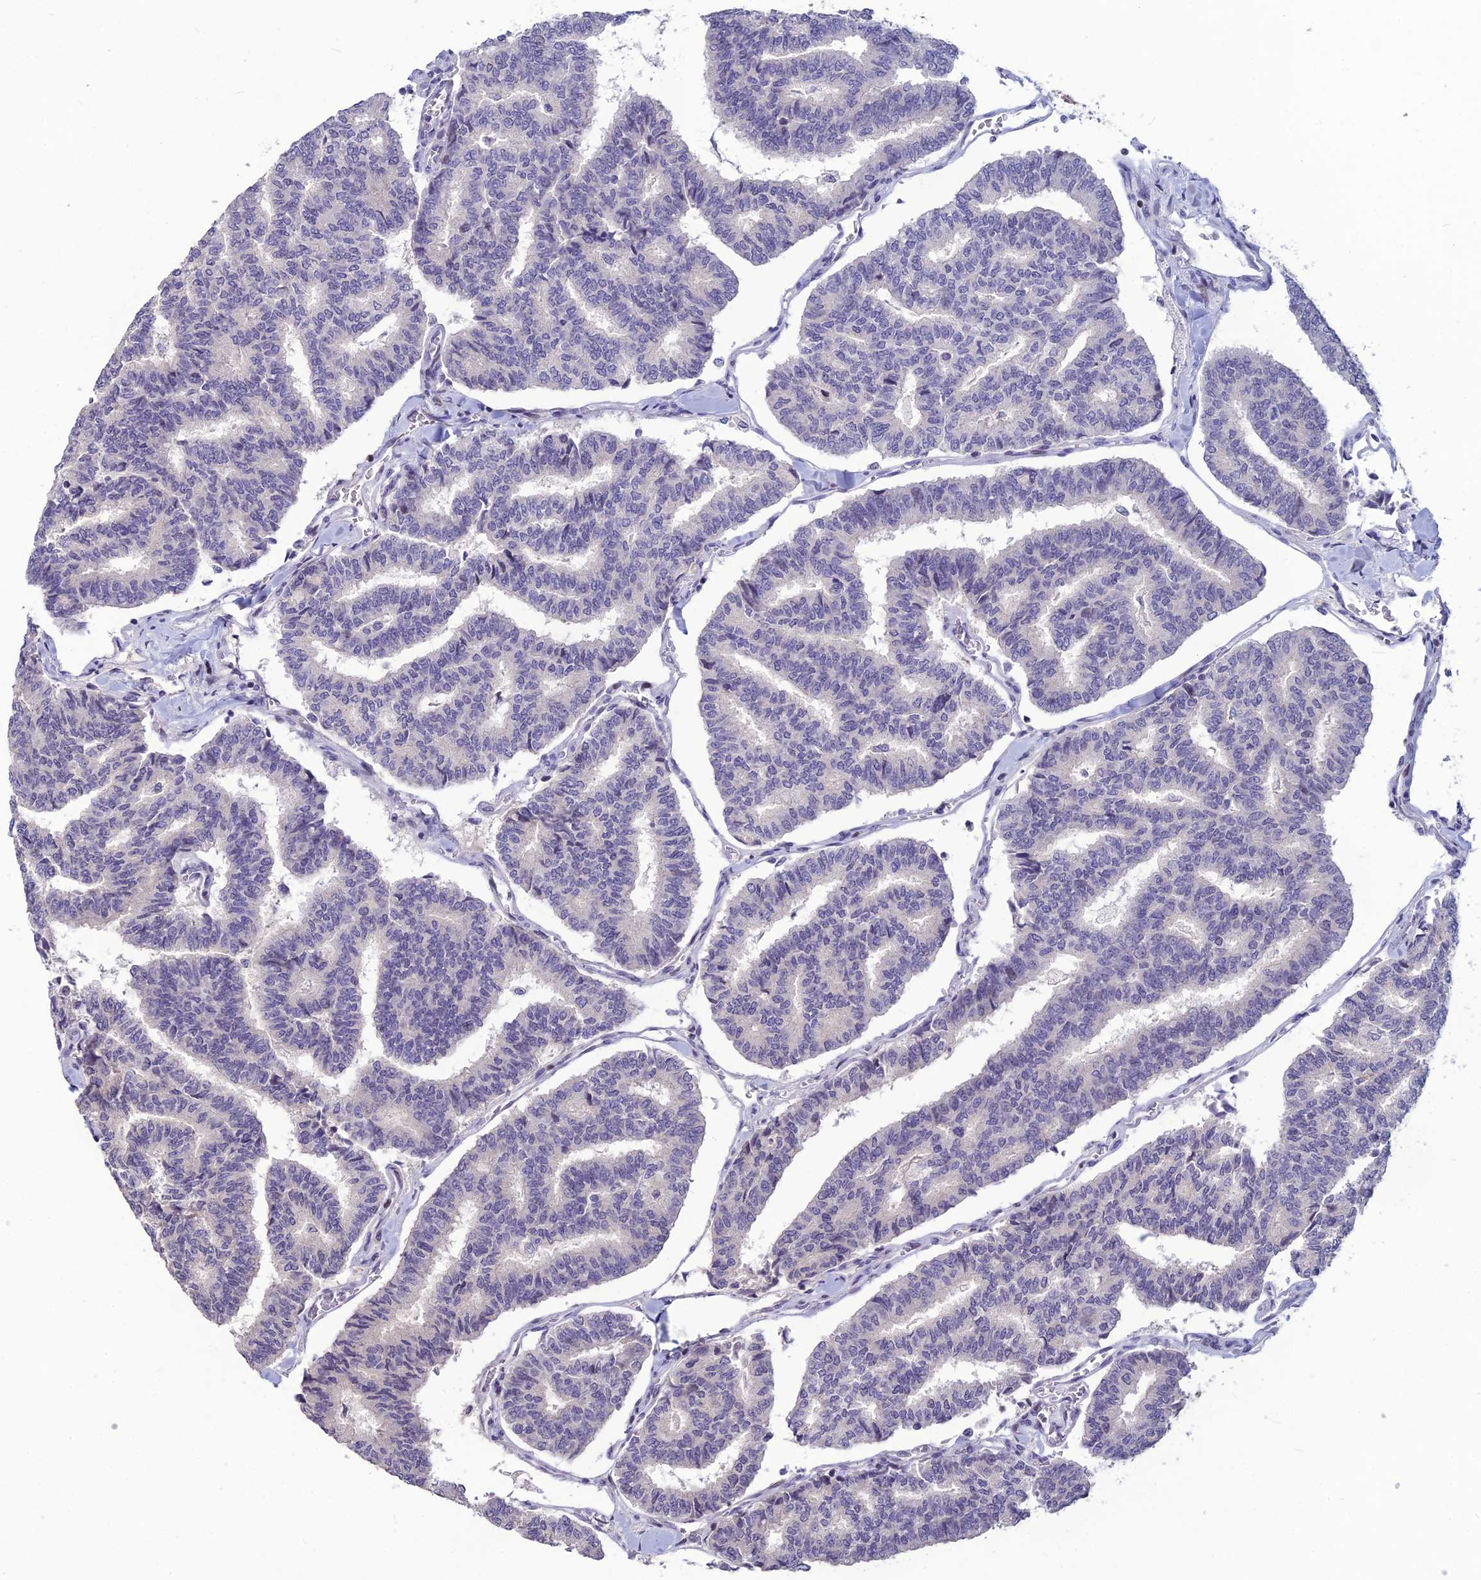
{"staining": {"intensity": "negative", "quantity": "none", "location": "none"}, "tissue": "thyroid cancer", "cell_type": "Tumor cells", "image_type": "cancer", "snomed": [{"axis": "morphology", "description": "Papillary adenocarcinoma, NOS"}, {"axis": "topography", "description": "Thyroid gland"}], "caption": "The micrograph exhibits no staining of tumor cells in thyroid cancer (papillary adenocarcinoma).", "gene": "TMEM134", "patient": {"sex": "female", "age": 35}}